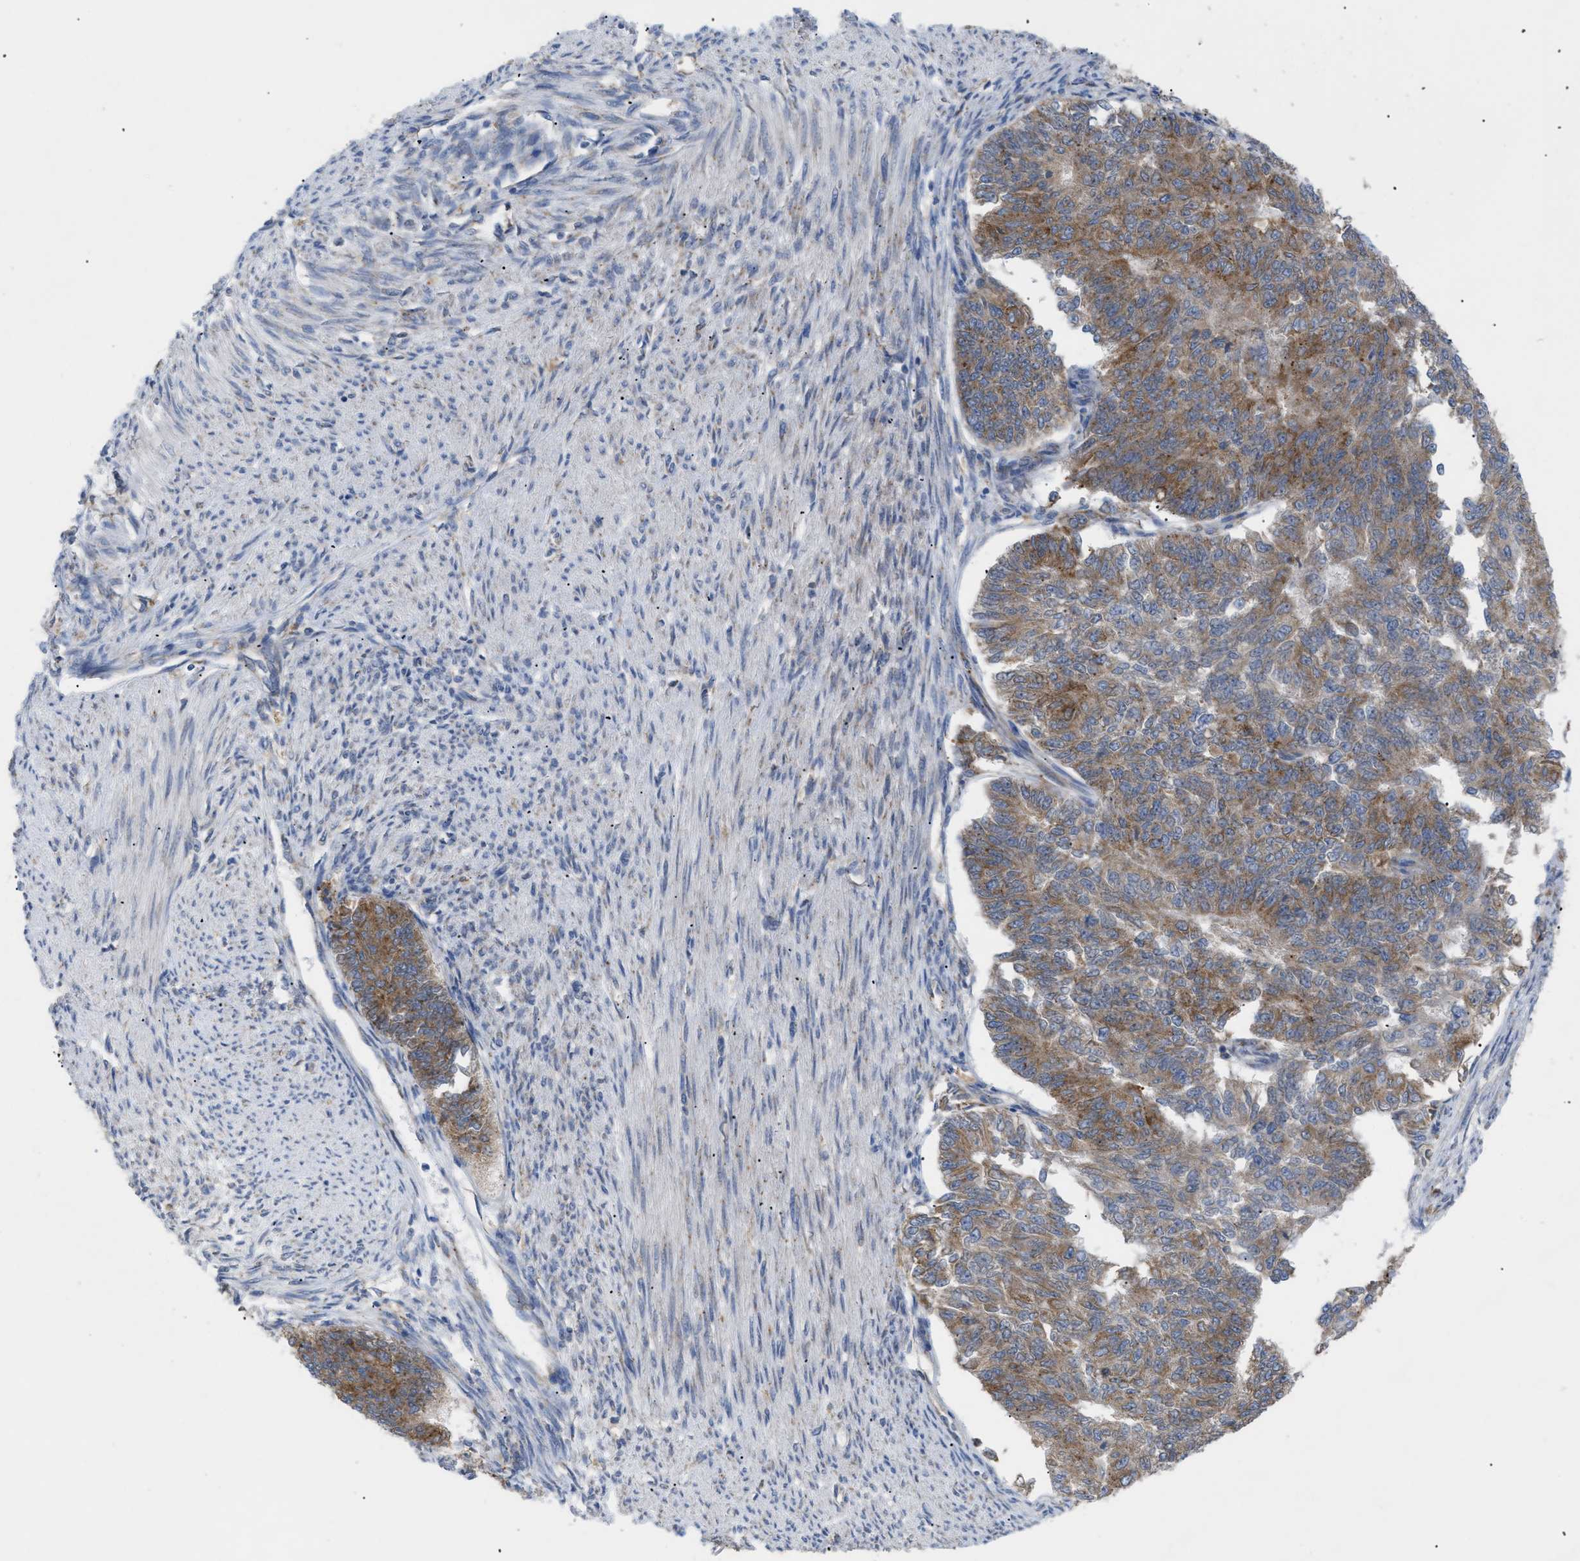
{"staining": {"intensity": "moderate", "quantity": ">75%", "location": "cytoplasmic/membranous"}, "tissue": "endometrial cancer", "cell_type": "Tumor cells", "image_type": "cancer", "snomed": [{"axis": "morphology", "description": "Adenocarcinoma, NOS"}, {"axis": "topography", "description": "Endometrium"}], "caption": "A medium amount of moderate cytoplasmic/membranous staining is appreciated in about >75% of tumor cells in endometrial cancer tissue.", "gene": "SLC50A1", "patient": {"sex": "female", "age": 32}}